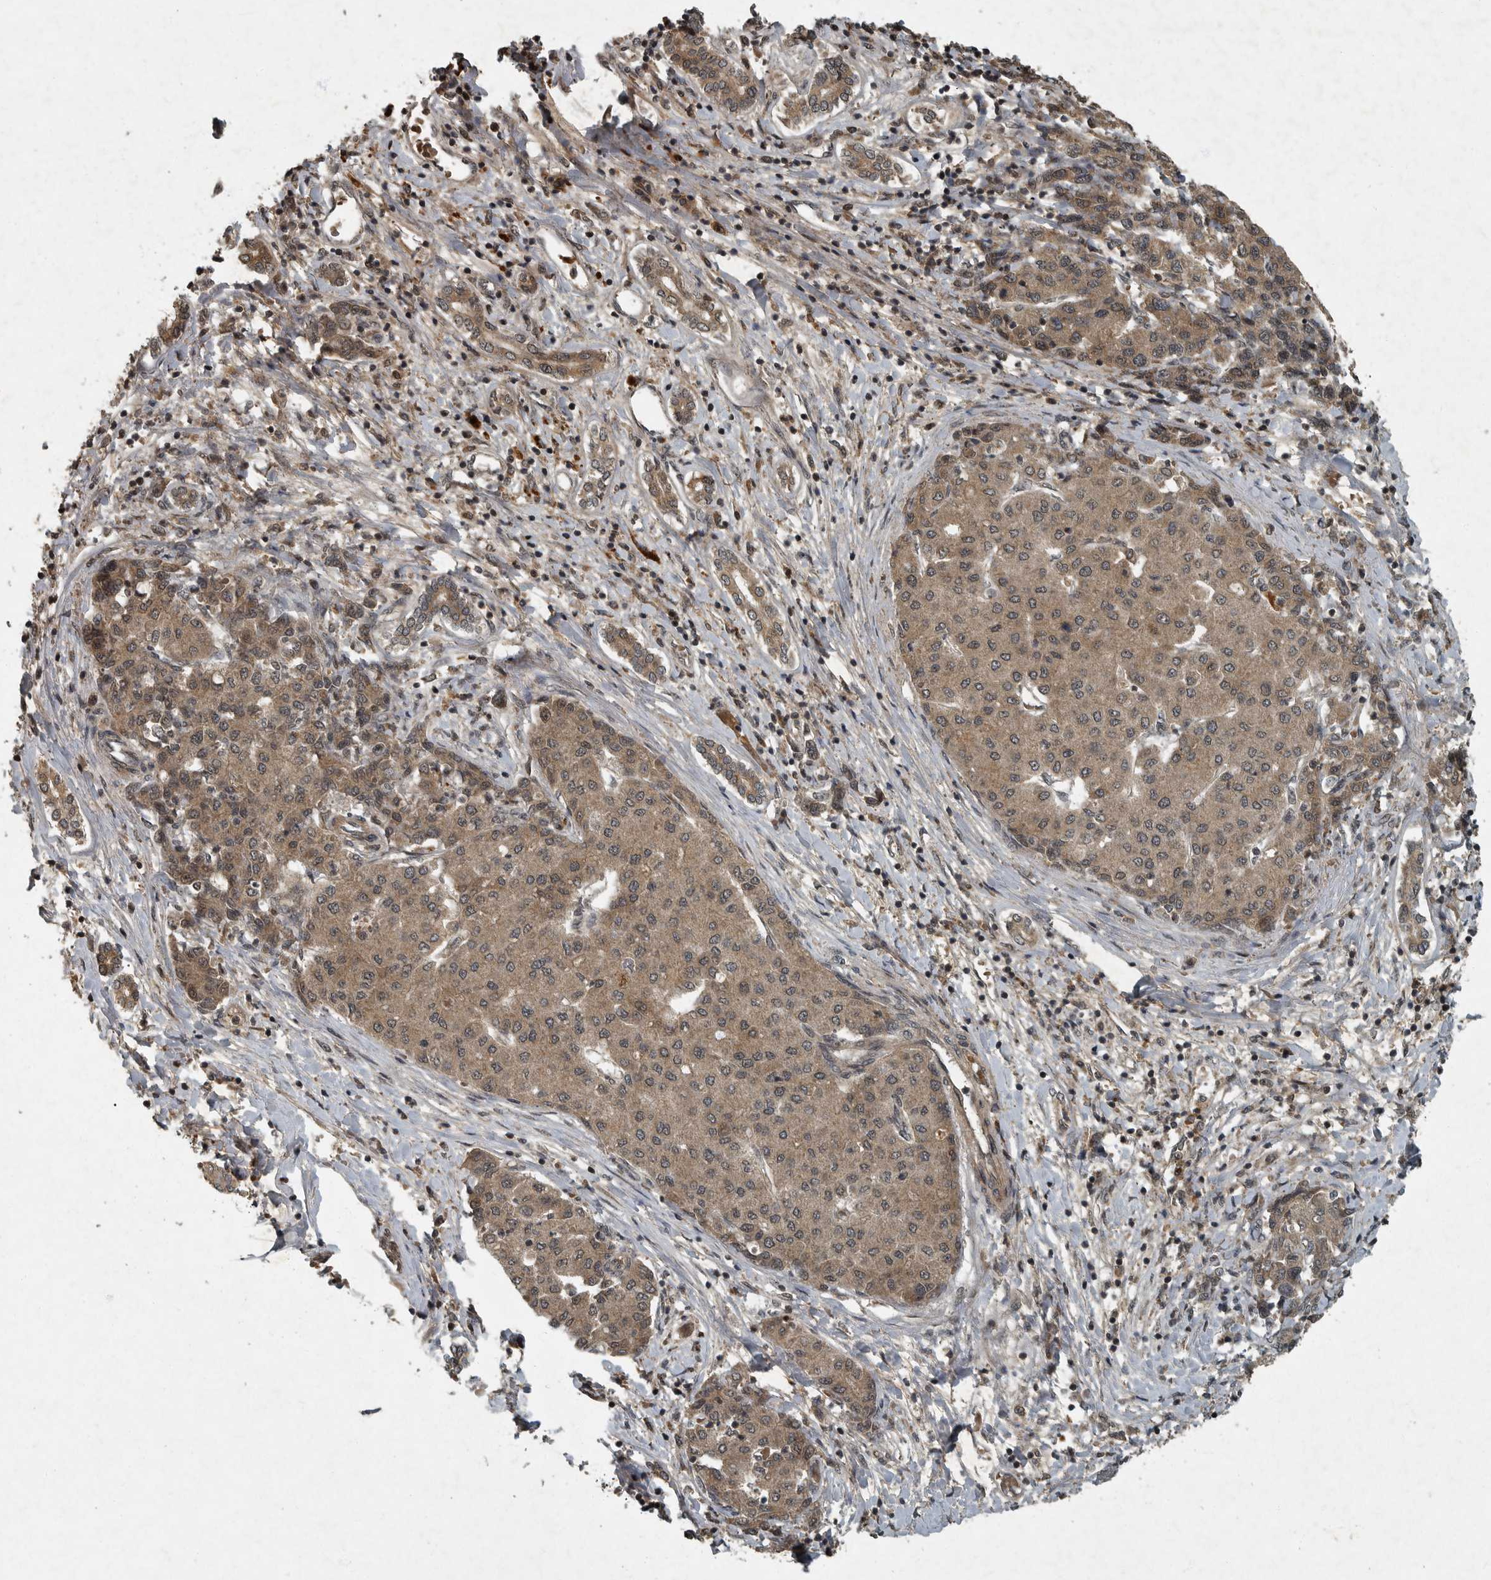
{"staining": {"intensity": "moderate", "quantity": ">75%", "location": "cytoplasmic/membranous"}, "tissue": "liver cancer", "cell_type": "Tumor cells", "image_type": "cancer", "snomed": [{"axis": "morphology", "description": "Carcinoma, Hepatocellular, NOS"}, {"axis": "topography", "description": "Liver"}], "caption": "A brown stain shows moderate cytoplasmic/membranous positivity of a protein in human liver cancer tumor cells.", "gene": "FOXO1", "patient": {"sex": "male", "age": 65}}